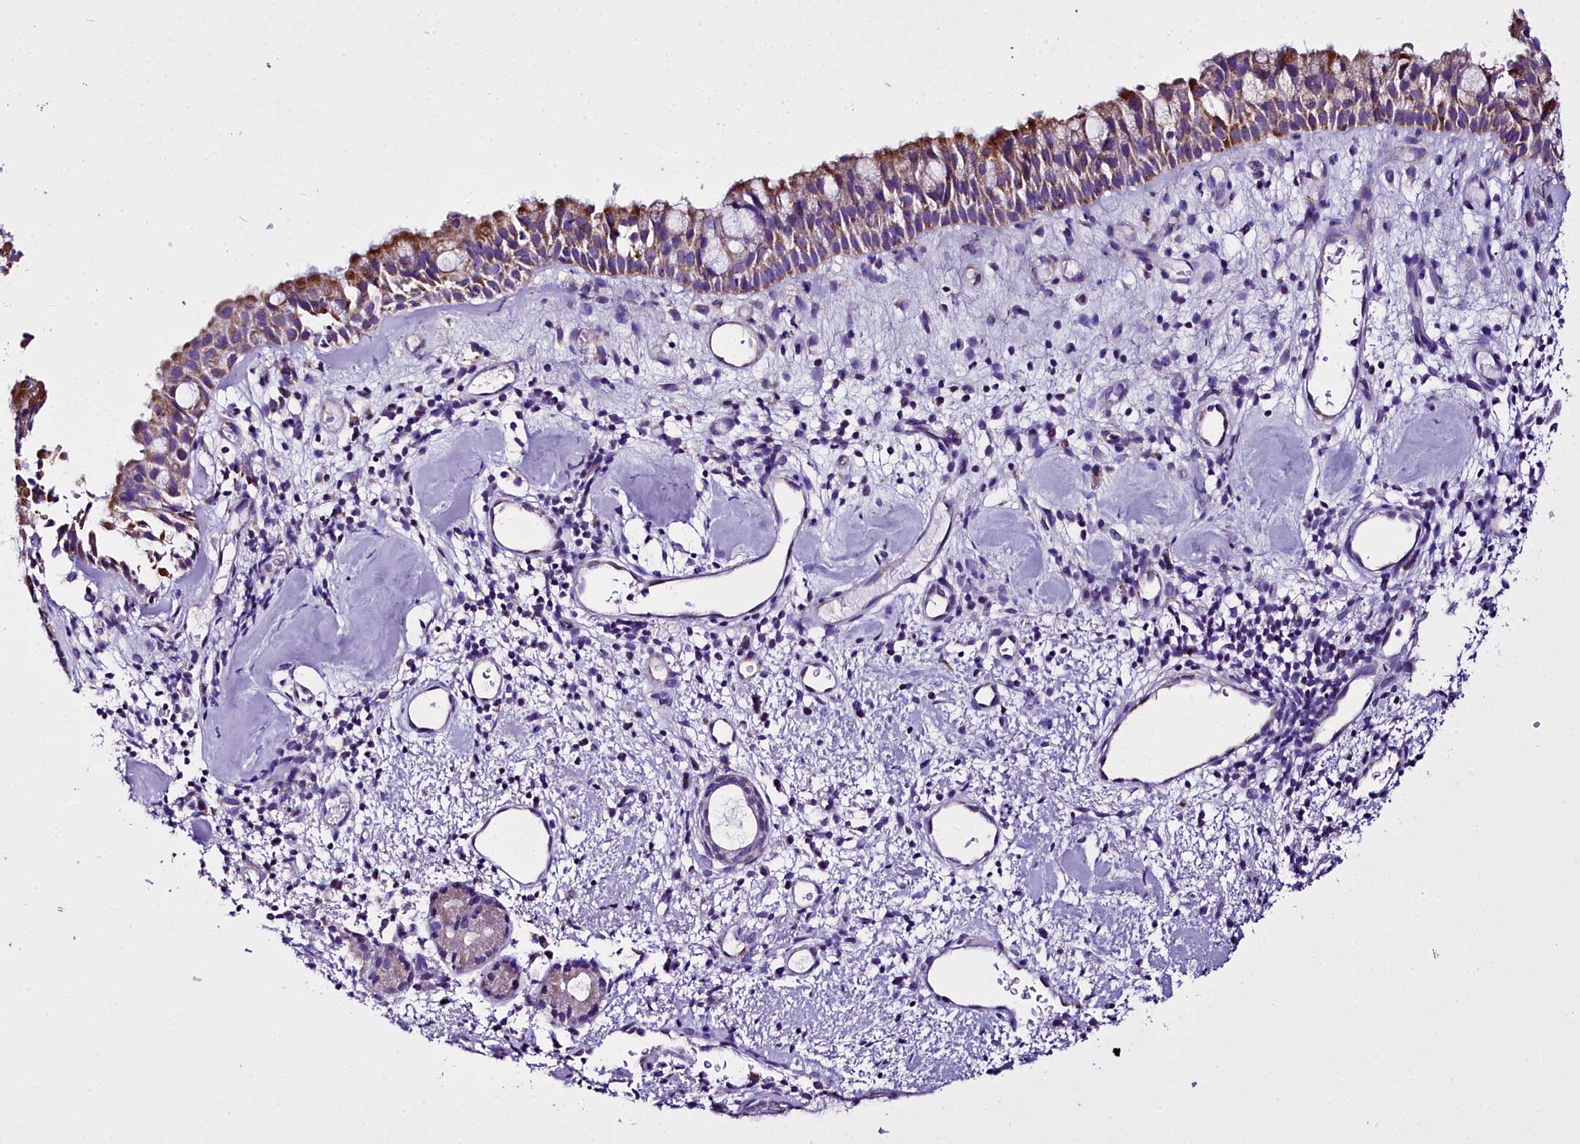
{"staining": {"intensity": "moderate", "quantity": "25%-75%", "location": "cytoplasmic/membranous"}, "tissue": "nasopharynx", "cell_type": "Respiratory epithelial cells", "image_type": "normal", "snomed": [{"axis": "morphology", "description": "Normal tissue, NOS"}, {"axis": "topography", "description": "Nasopharynx"}], "caption": "Respiratory epithelial cells reveal medium levels of moderate cytoplasmic/membranous staining in about 25%-75% of cells in unremarkable human nasopharynx.", "gene": "WDFY3", "patient": {"sex": "male", "age": 82}}